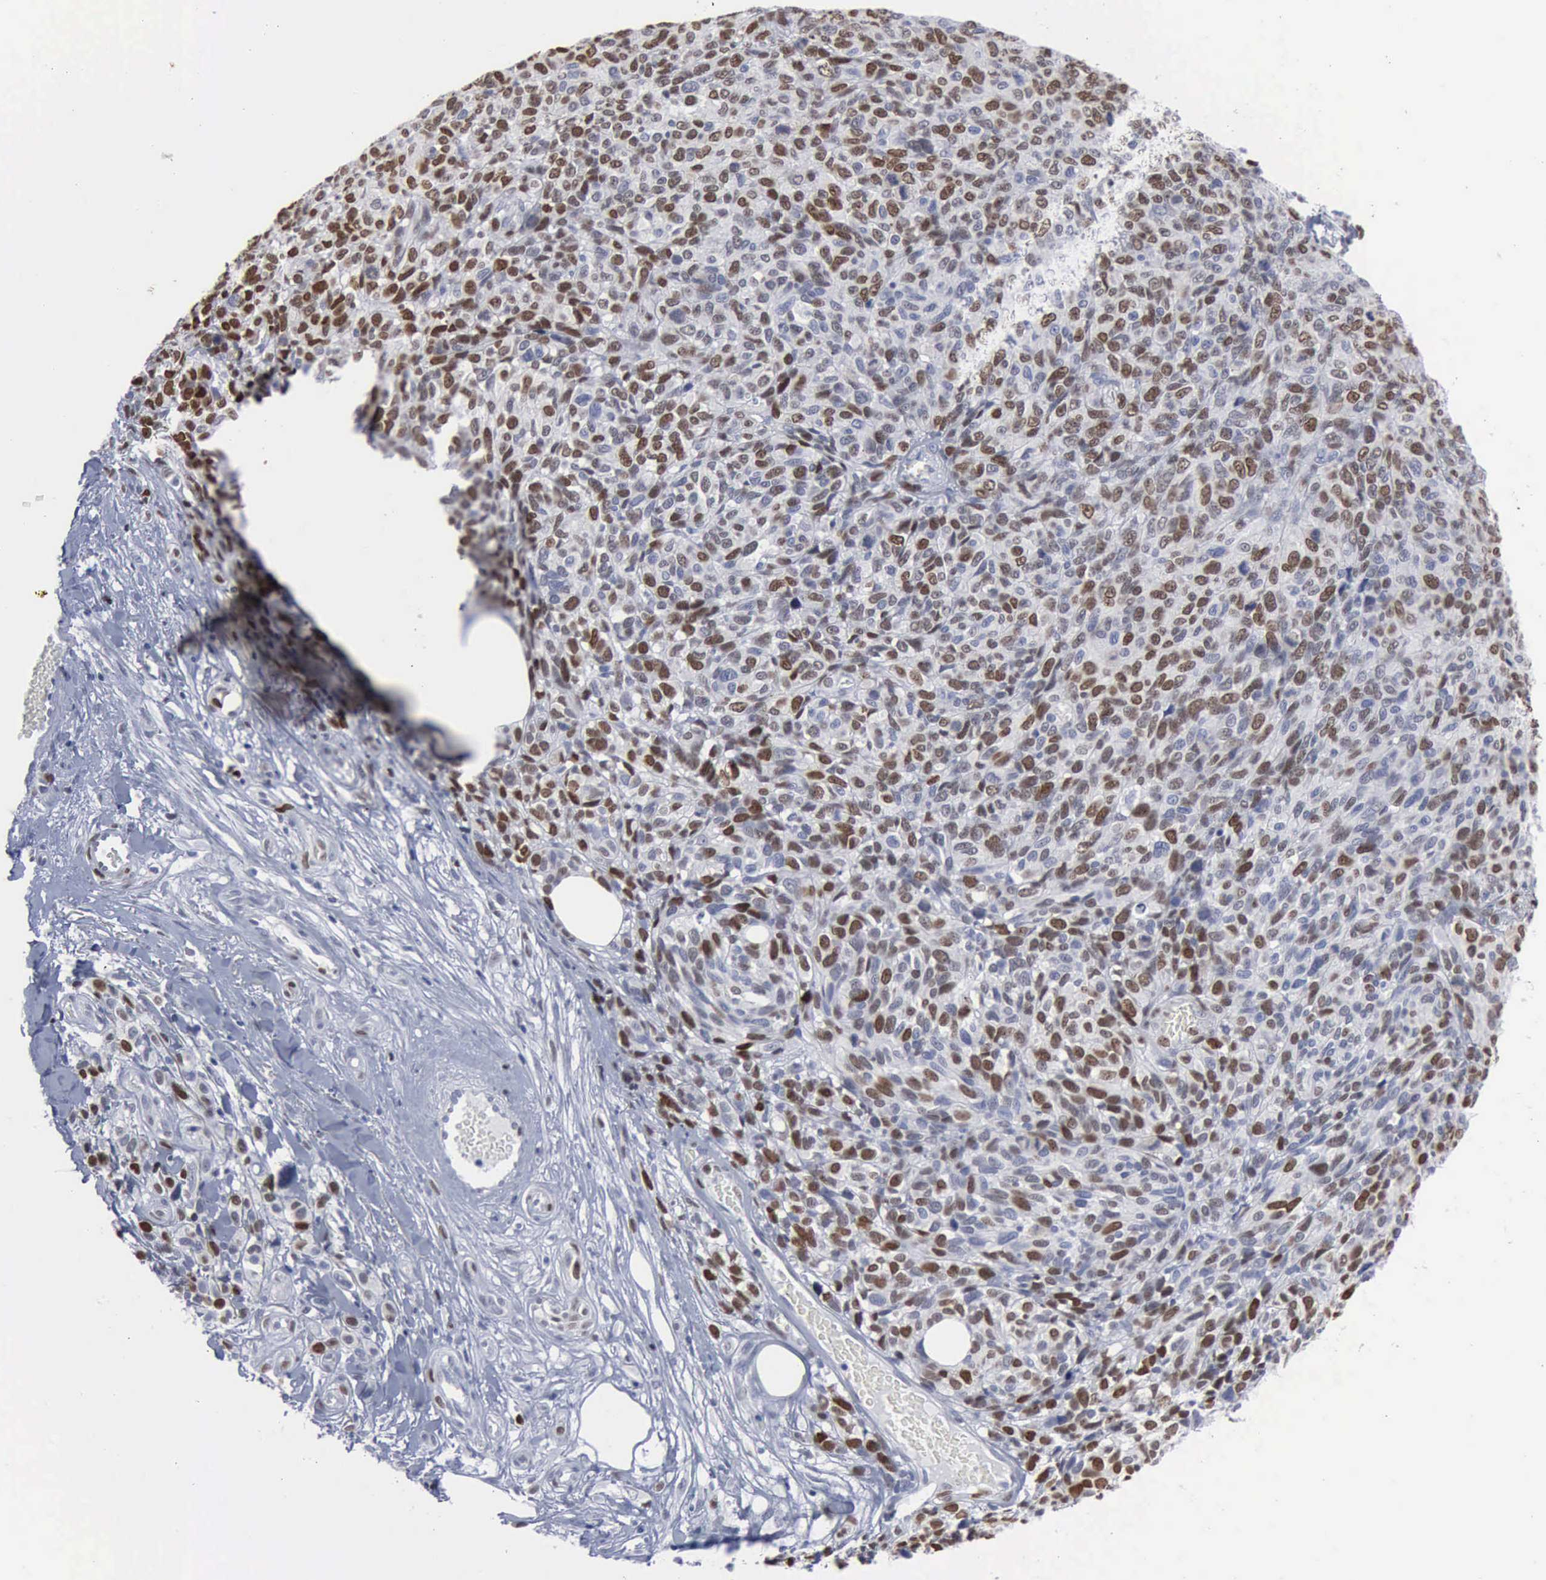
{"staining": {"intensity": "strong", "quantity": "25%-75%", "location": "nuclear"}, "tissue": "melanoma", "cell_type": "Tumor cells", "image_type": "cancer", "snomed": [{"axis": "morphology", "description": "Malignant melanoma, NOS"}, {"axis": "topography", "description": "Skin"}], "caption": "High-power microscopy captured an immunohistochemistry (IHC) photomicrograph of malignant melanoma, revealing strong nuclear expression in approximately 25%-75% of tumor cells.", "gene": "MCM5", "patient": {"sex": "female", "age": 85}}